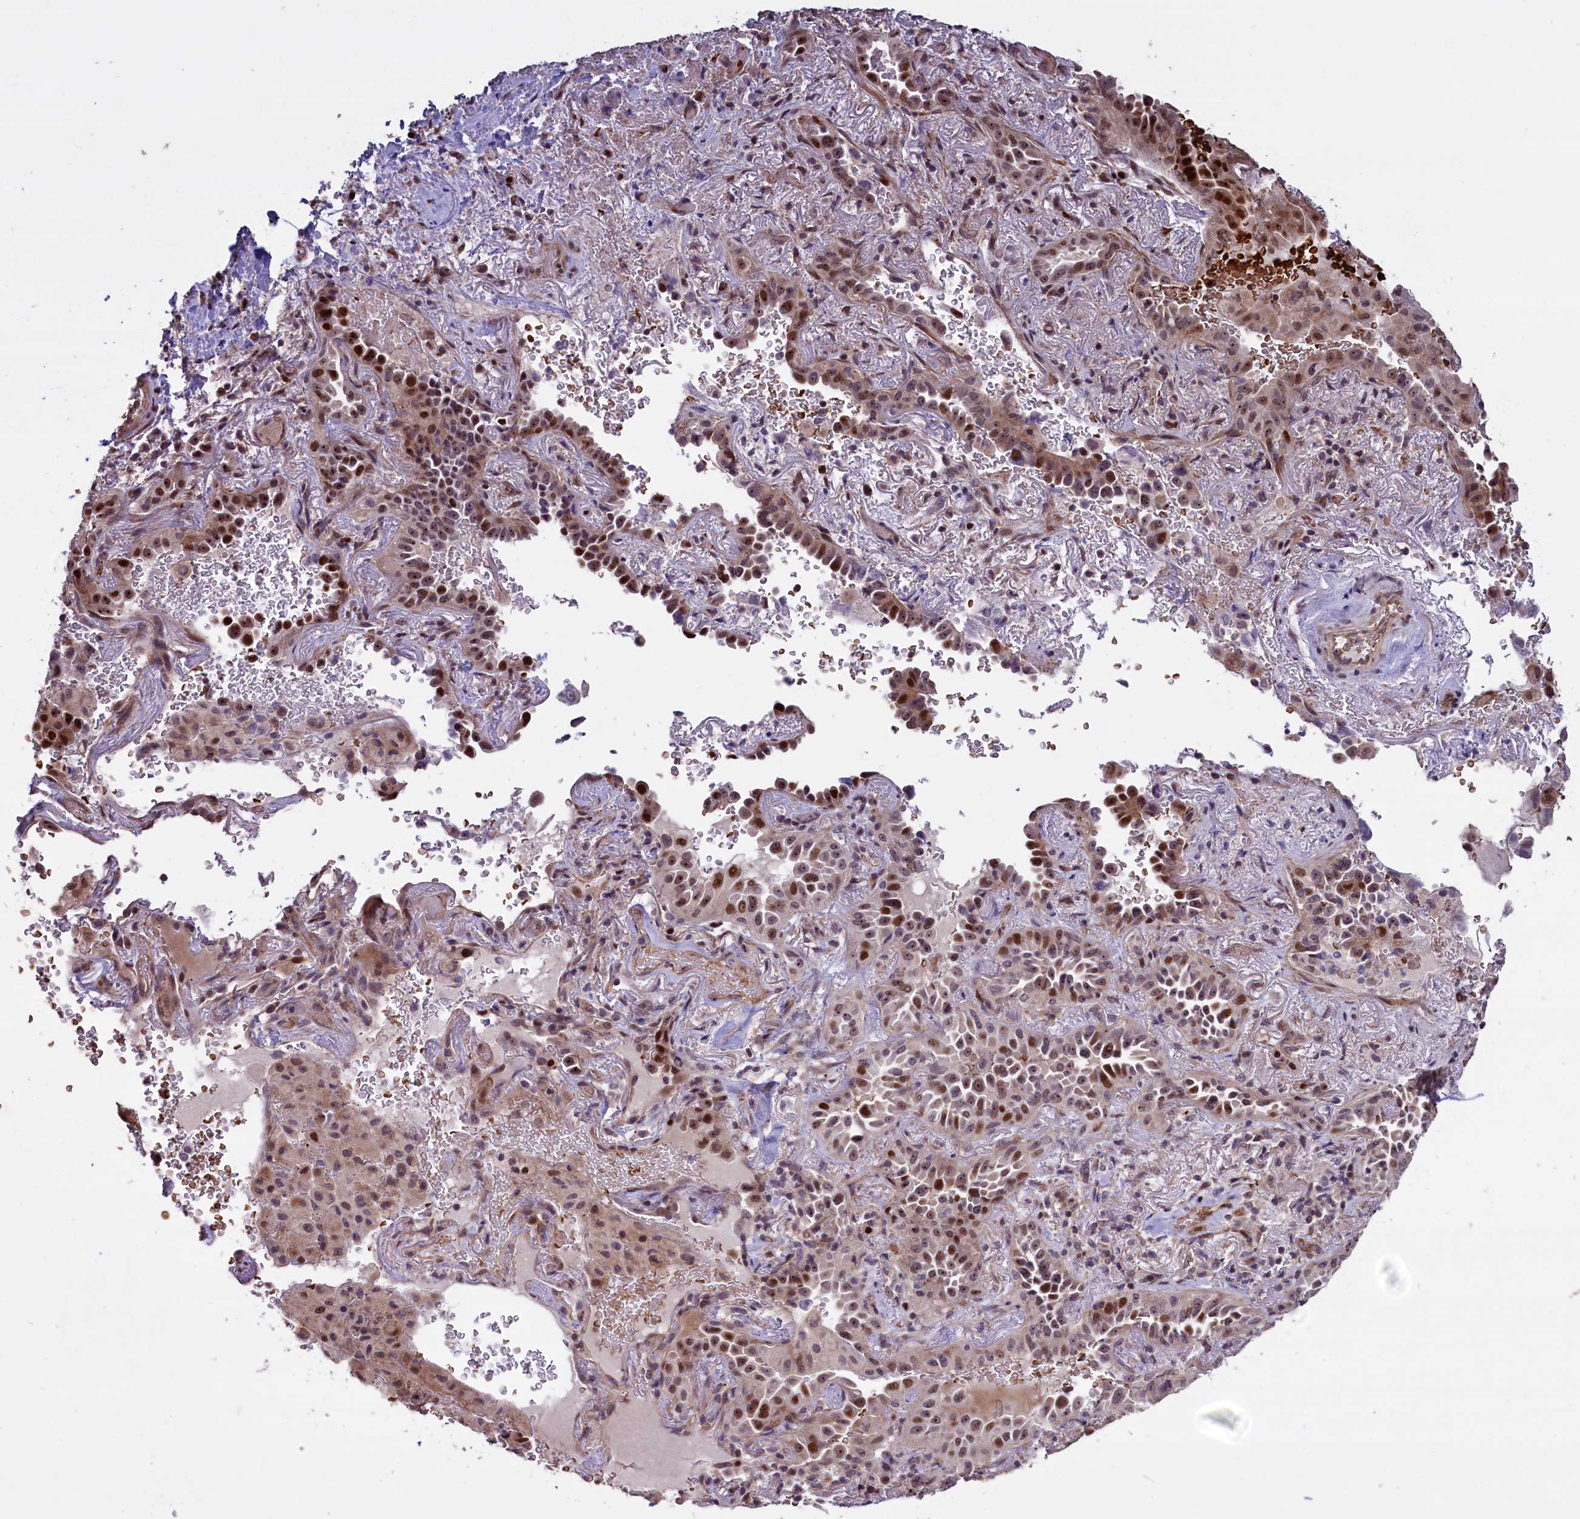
{"staining": {"intensity": "moderate", "quantity": ">75%", "location": "nuclear"}, "tissue": "lung cancer", "cell_type": "Tumor cells", "image_type": "cancer", "snomed": [{"axis": "morphology", "description": "Adenocarcinoma, NOS"}, {"axis": "topography", "description": "Lung"}], "caption": "The image reveals a brown stain indicating the presence of a protein in the nuclear of tumor cells in lung cancer (adenocarcinoma).", "gene": "SHFL", "patient": {"sex": "female", "age": 69}}